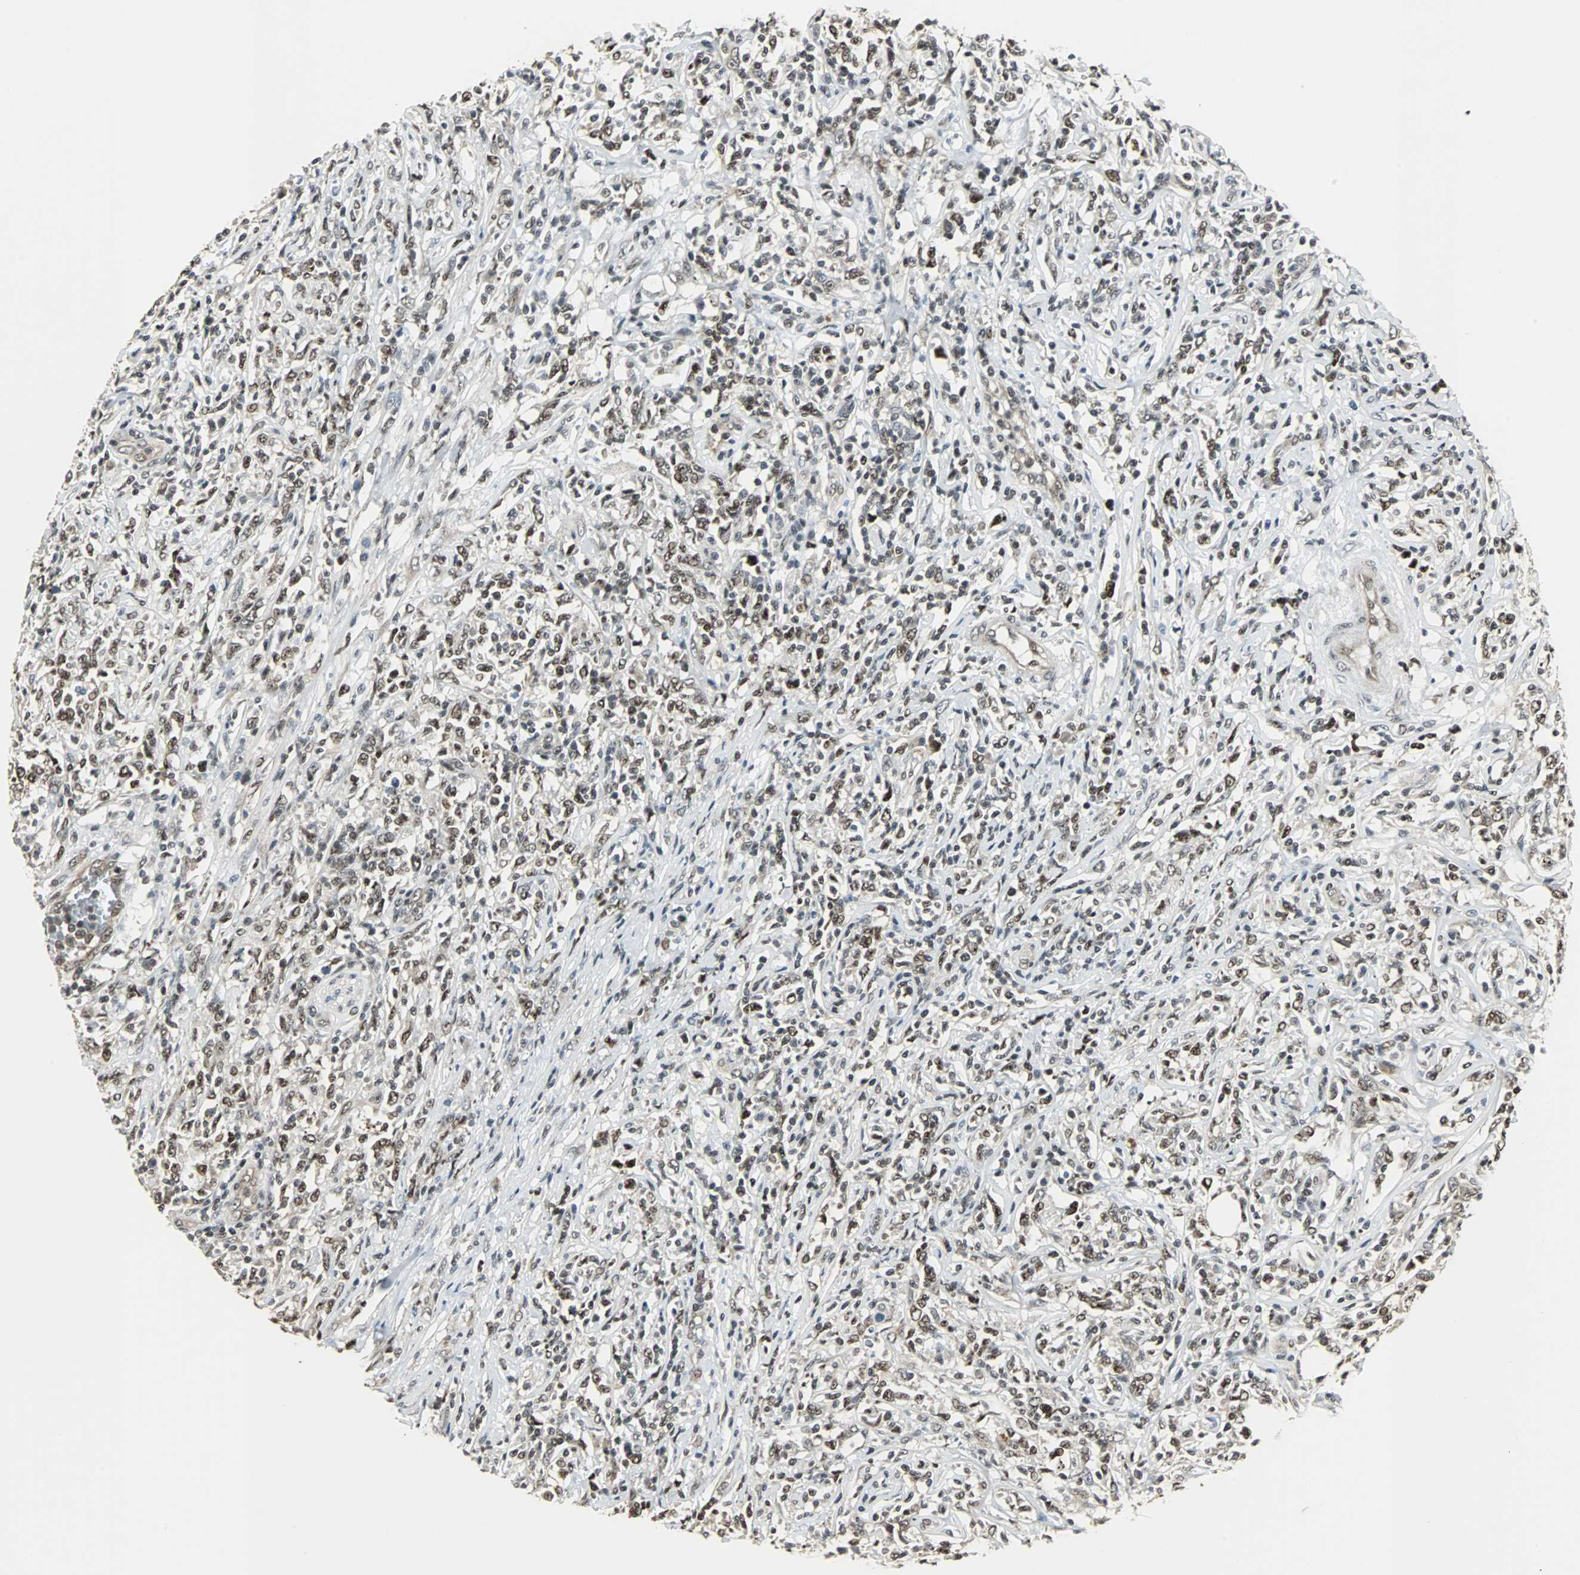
{"staining": {"intensity": "strong", "quantity": "25%-75%", "location": "nuclear"}, "tissue": "lymphoma", "cell_type": "Tumor cells", "image_type": "cancer", "snomed": [{"axis": "morphology", "description": "Malignant lymphoma, non-Hodgkin's type, High grade"}, {"axis": "topography", "description": "Lymph node"}], "caption": "About 25%-75% of tumor cells in human lymphoma display strong nuclear protein staining as visualized by brown immunohistochemical staining.", "gene": "MED4", "patient": {"sex": "female", "age": 84}}